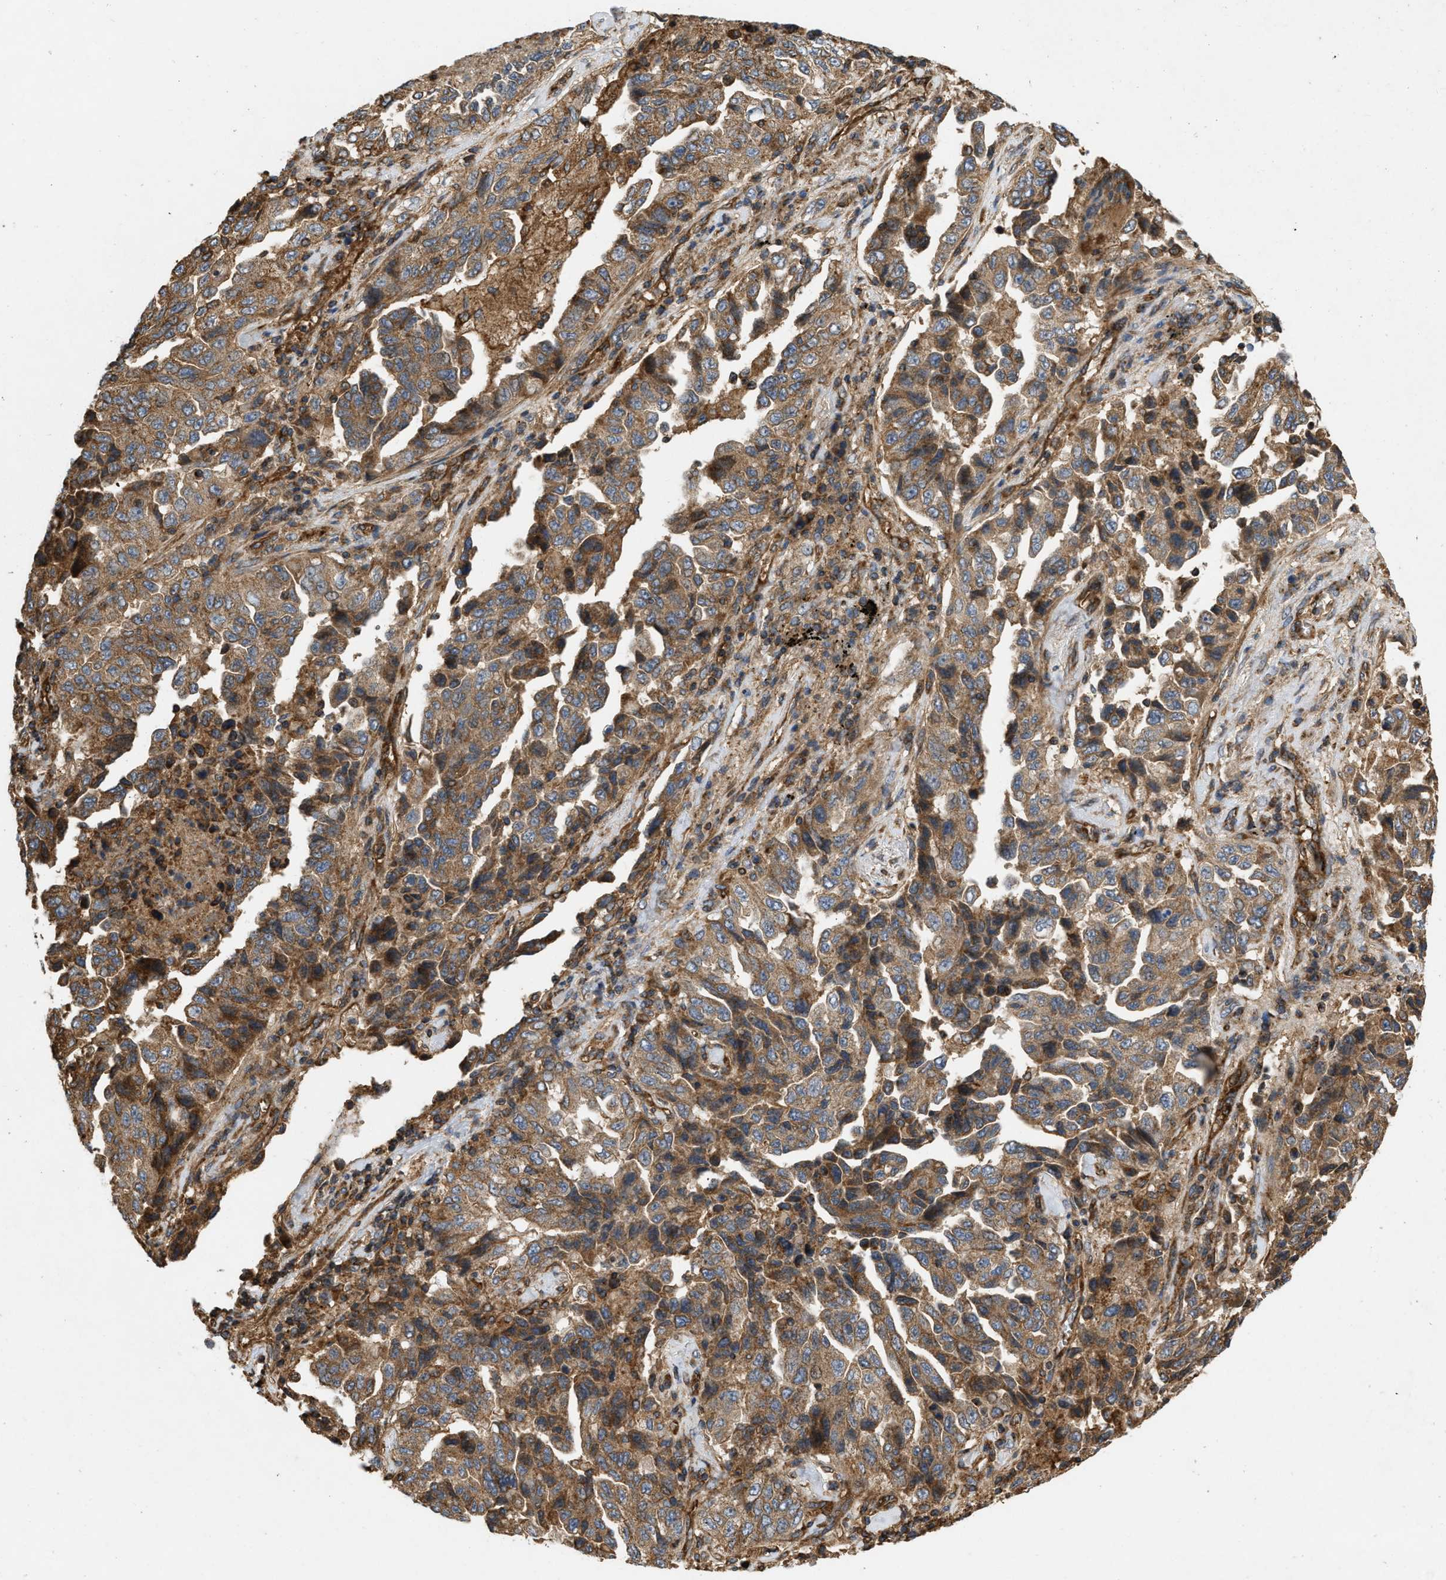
{"staining": {"intensity": "moderate", "quantity": ">75%", "location": "cytoplasmic/membranous"}, "tissue": "lung cancer", "cell_type": "Tumor cells", "image_type": "cancer", "snomed": [{"axis": "morphology", "description": "Adenocarcinoma, NOS"}, {"axis": "topography", "description": "Lung"}], "caption": "Protein expression analysis of human lung cancer reveals moderate cytoplasmic/membranous staining in about >75% of tumor cells.", "gene": "GNB4", "patient": {"sex": "female", "age": 51}}